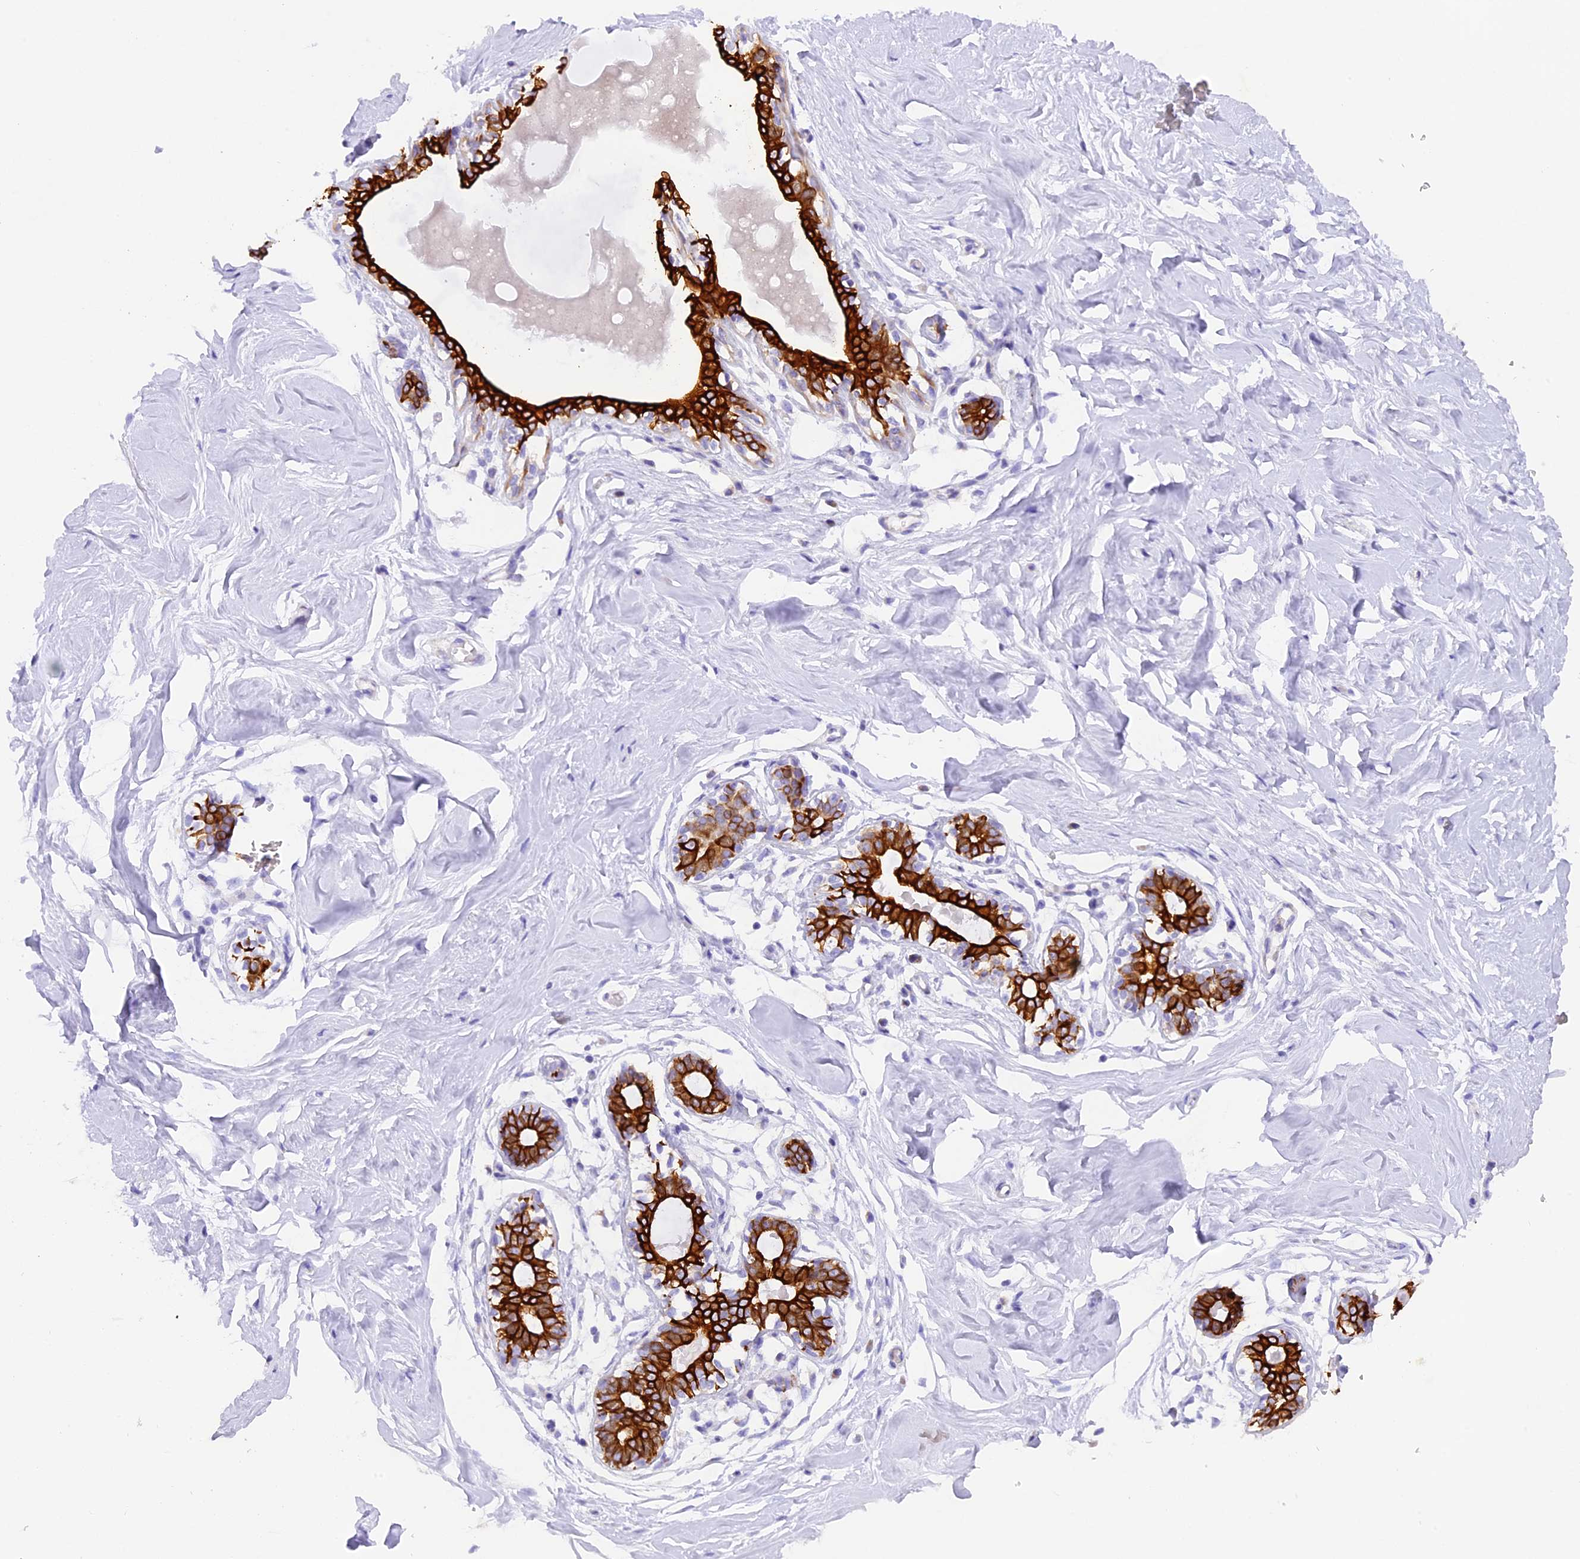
{"staining": {"intensity": "negative", "quantity": "none", "location": "none"}, "tissue": "breast", "cell_type": "Adipocytes", "image_type": "normal", "snomed": [{"axis": "morphology", "description": "Normal tissue, NOS"}, {"axis": "morphology", "description": "Adenoma, NOS"}, {"axis": "topography", "description": "Breast"}], "caption": "DAB (3,3'-diaminobenzidine) immunohistochemical staining of normal breast exhibits no significant expression in adipocytes.", "gene": "PKIA", "patient": {"sex": "female", "age": 23}}